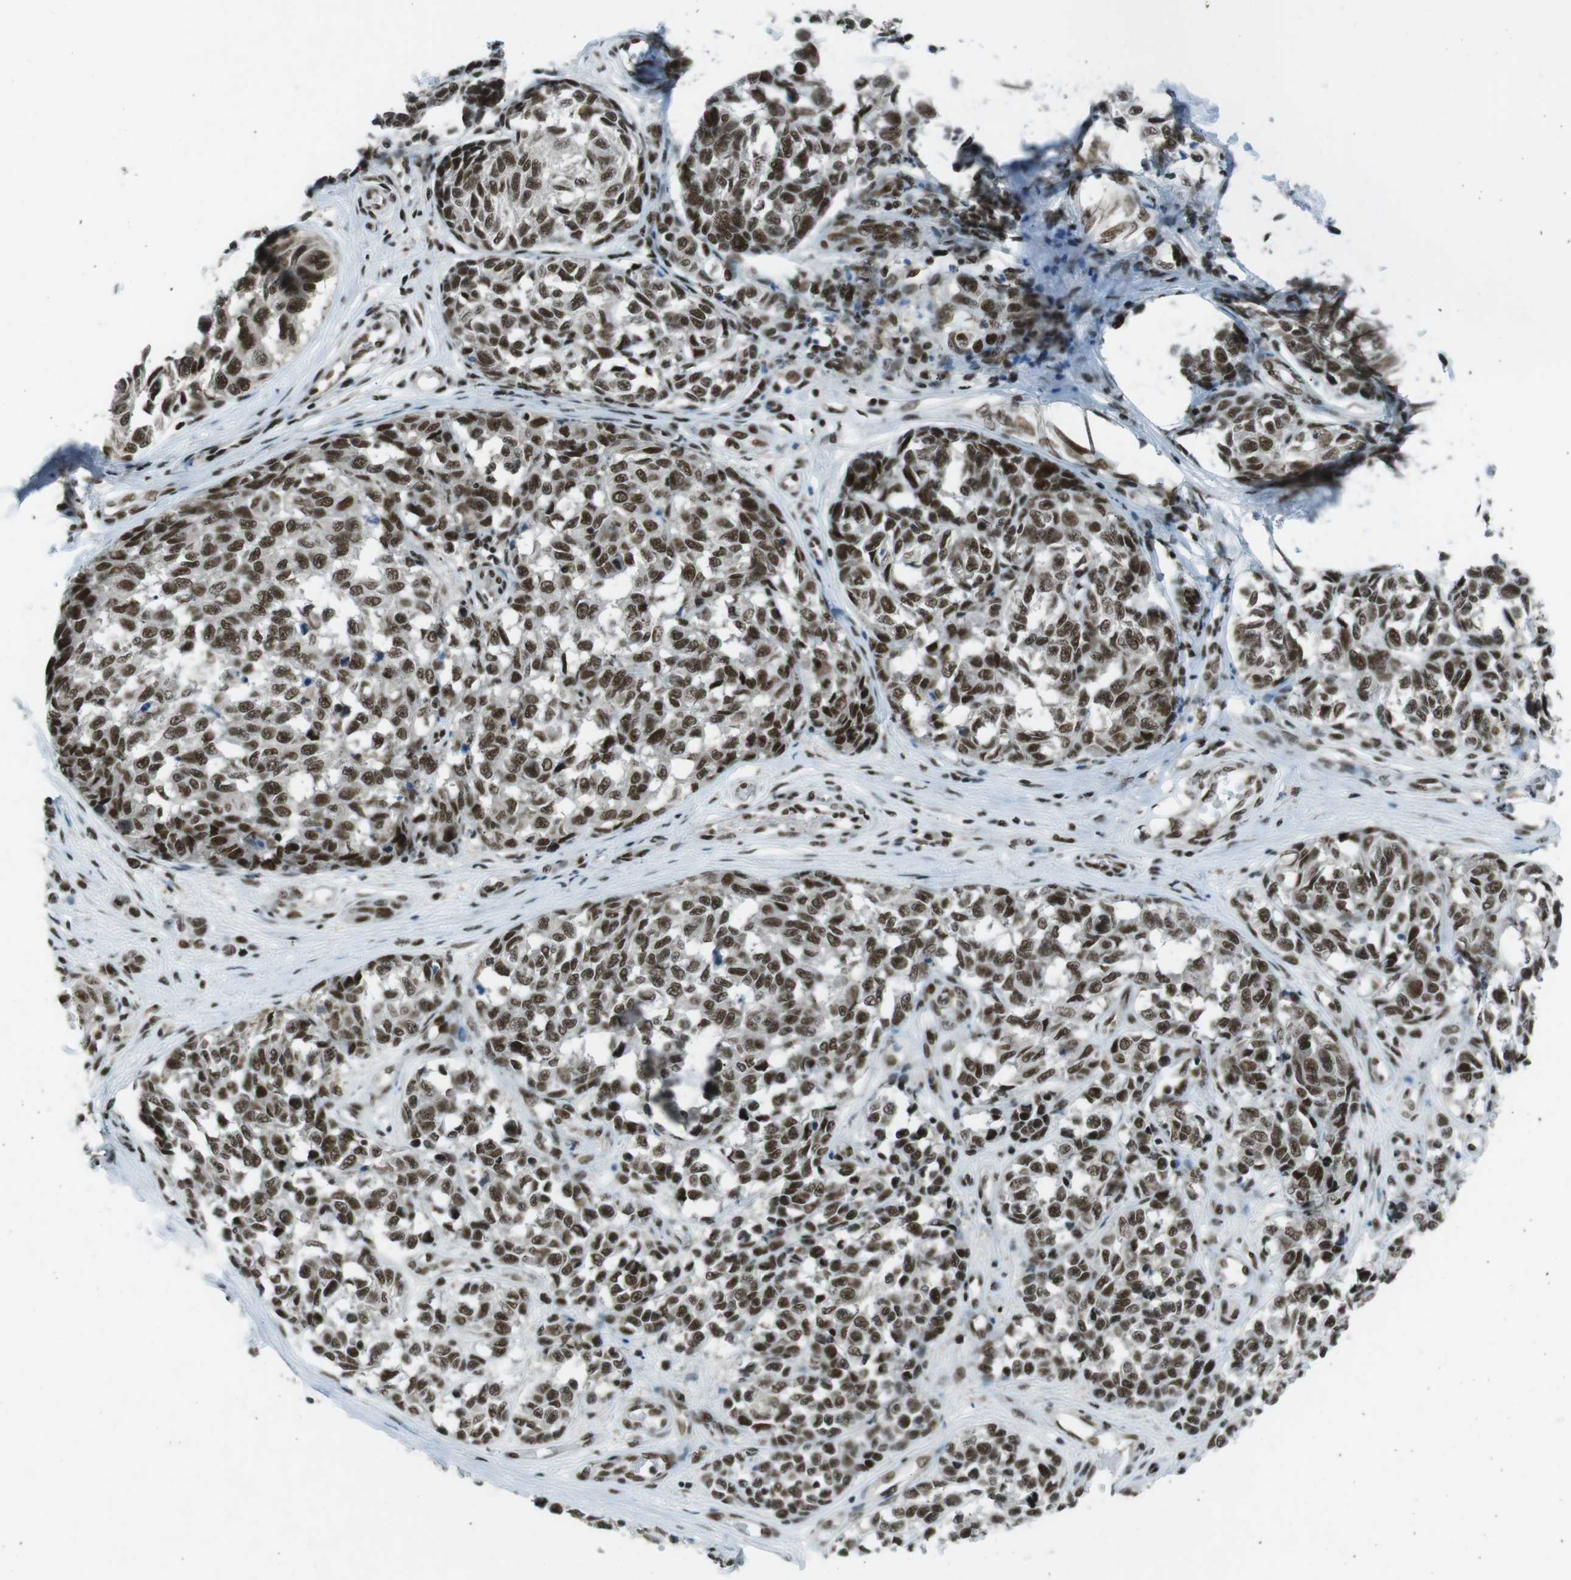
{"staining": {"intensity": "strong", "quantity": ">75%", "location": "nuclear"}, "tissue": "melanoma", "cell_type": "Tumor cells", "image_type": "cancer", "snomed": [{"axis": "morphology", "description": "Malignant melanoma, NOS"}, {"axis": "topography", "description": "Skin"}], "caption": "Protein analysis of malignant melanoma tissue exhibits strong nuclear positivity in approximately >75% of tumor cells.", "gene": "TAF1", "patient": {"sex": "female", "age": 64}}